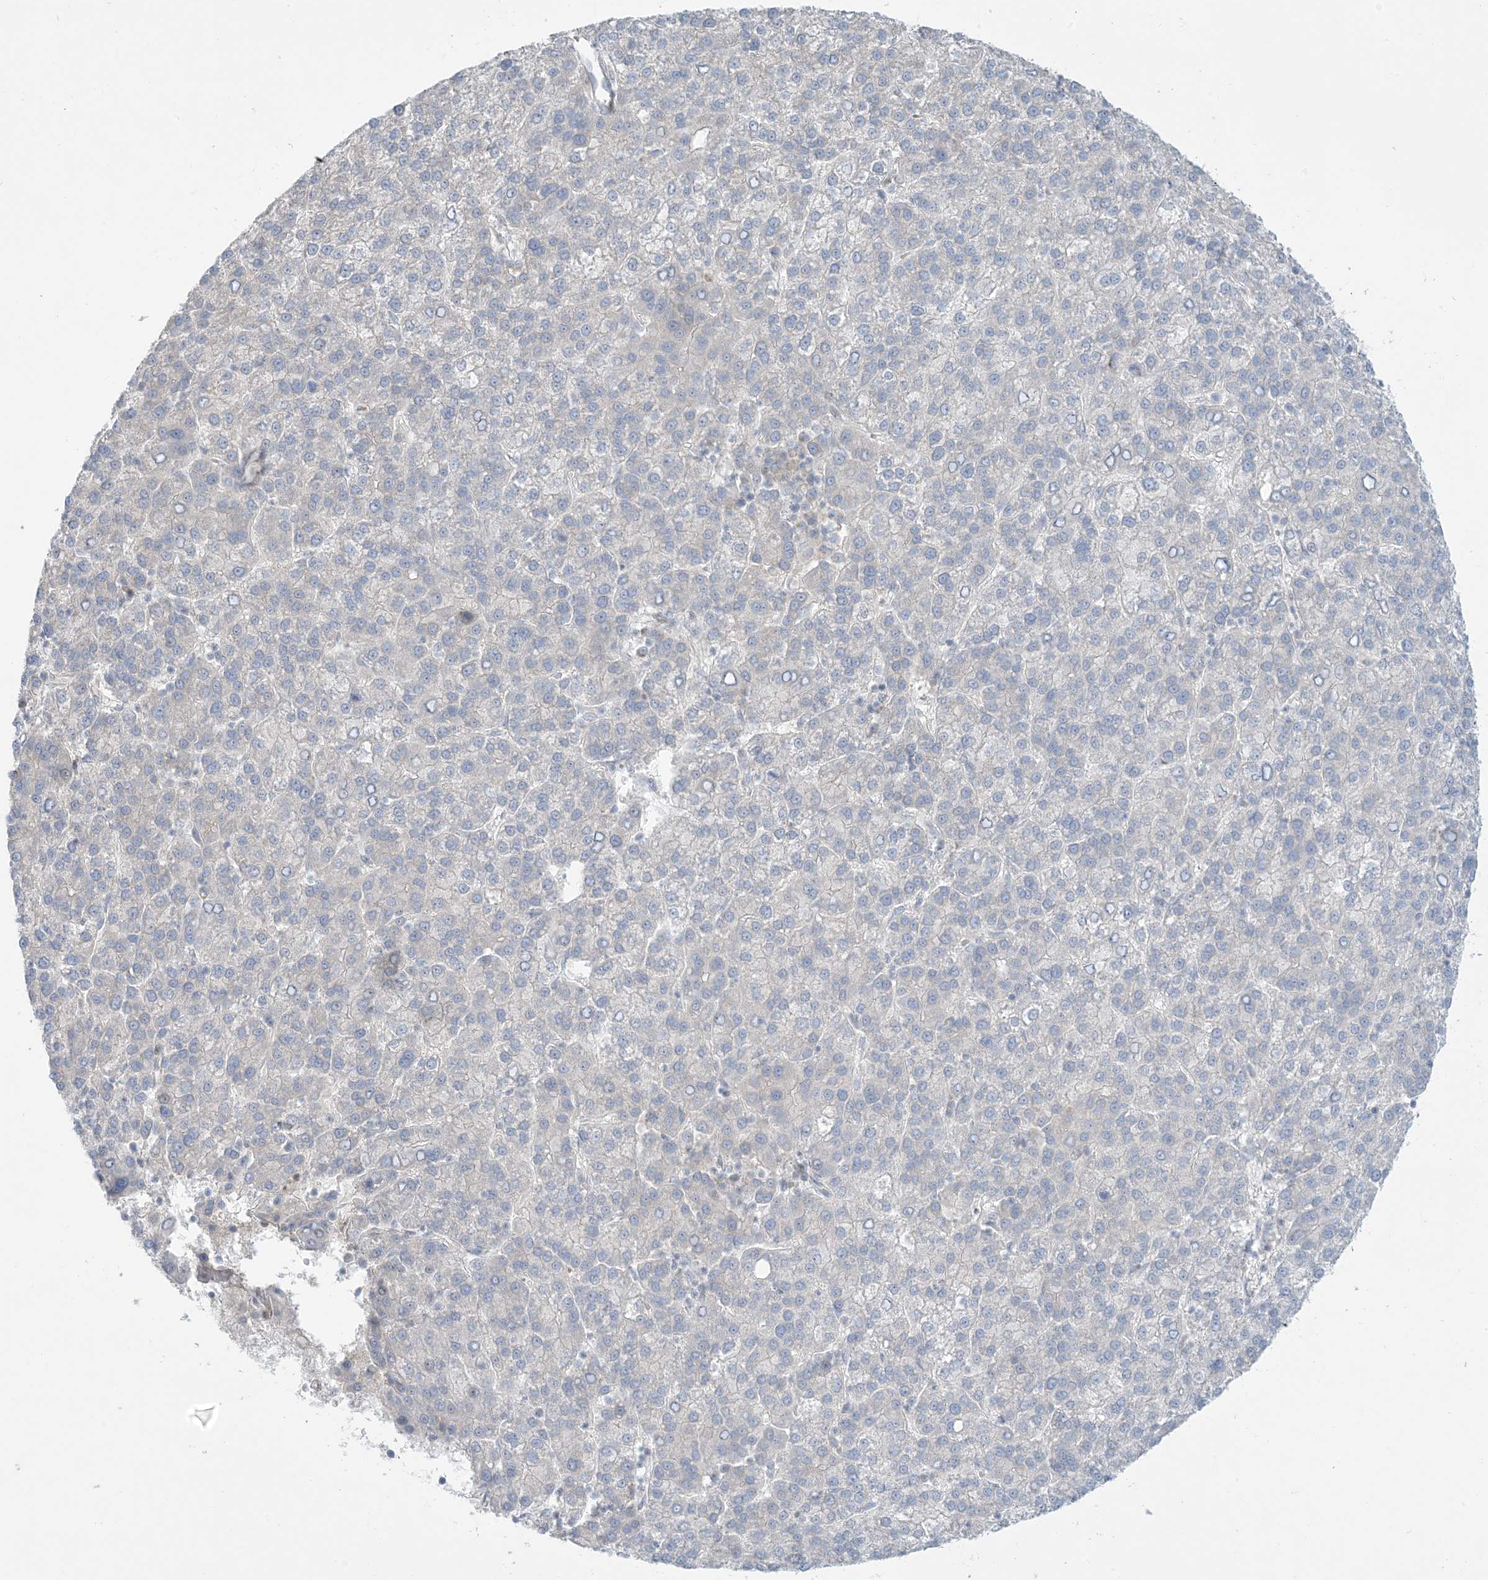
{"staining": {"intensity": "negative", "quantity": "none", "location": "none"}, "tissue": "liver cancer", "cell_type": "Tumor cells", "image_type": "cancer", "snomed": [{"axis": "morphology", "description": "Carcinoma, Hepatocellular, NOS"}, {"axis": "topography", "description": "Liver"}], "caption": "High power microscopy micrograph of an IHC photomicrograph of liver cancer, revealing no significant expression in tumor cells. (DAB immunohistochemistry (IHC), high magnification).", "gene": "AFTPH", "patient": {"sex": "female", "age": 58}}